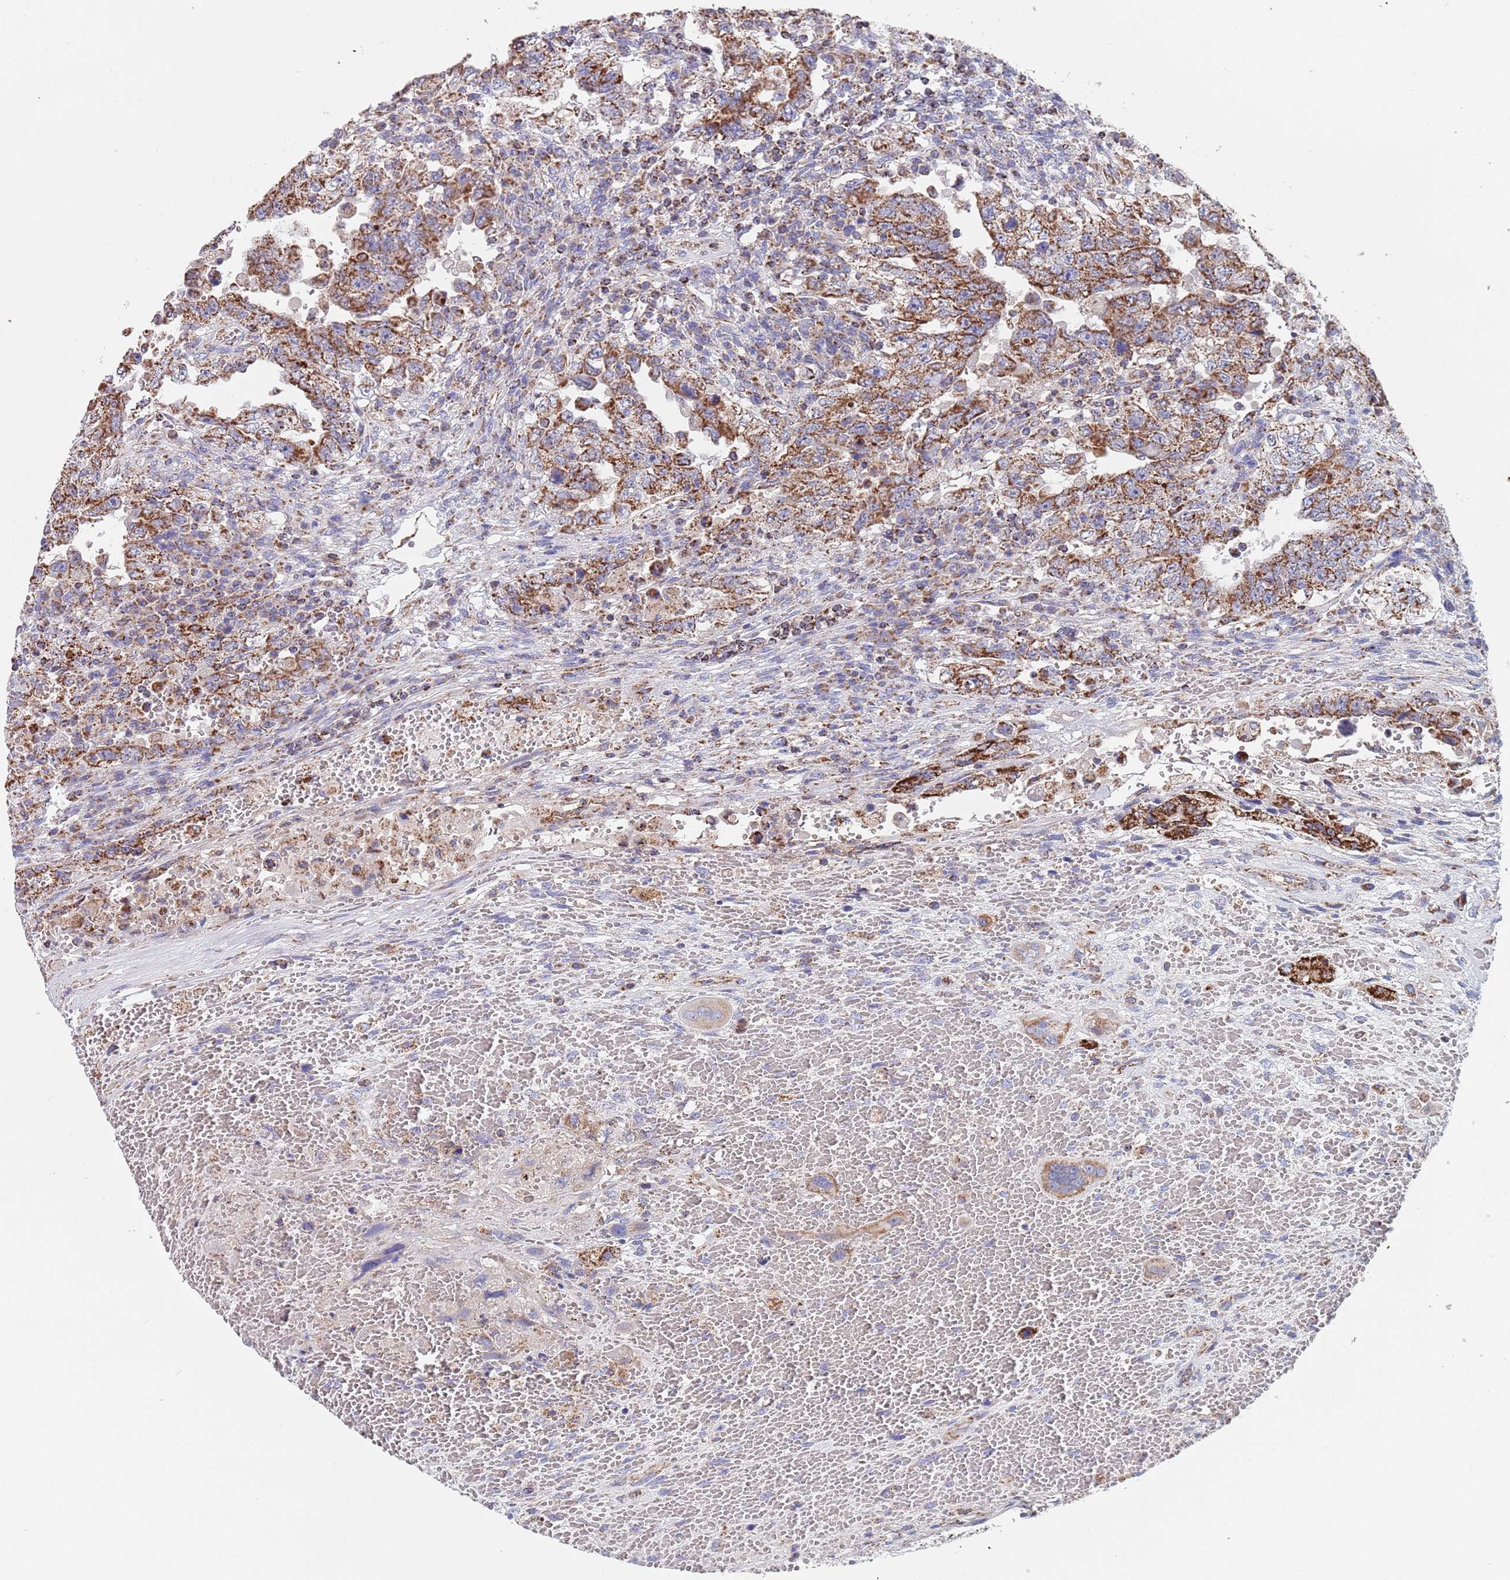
{"staining": {"intensity": "strong", "quantity": ">75%", "location": "cytoplasmic/membranous"}, "tissue": "testis cancer", "cell_type": "Tumor cells", "image_type": "cancer", "snomed": [{"axis": "morphology", "description": "Carcinoma, Embryonal, NOS"}, {"axis": "topography", "description": "Testis"}], "caption": "IHC photomicrograph of human embryonal carcinoma (testis) stained for a protein (brown), which shows high levels of strong cytoplasmic/membranous expression in about >75% of tumor cells.", "gene": "PGP", "patient": {"sex": "male", "age": 26}}